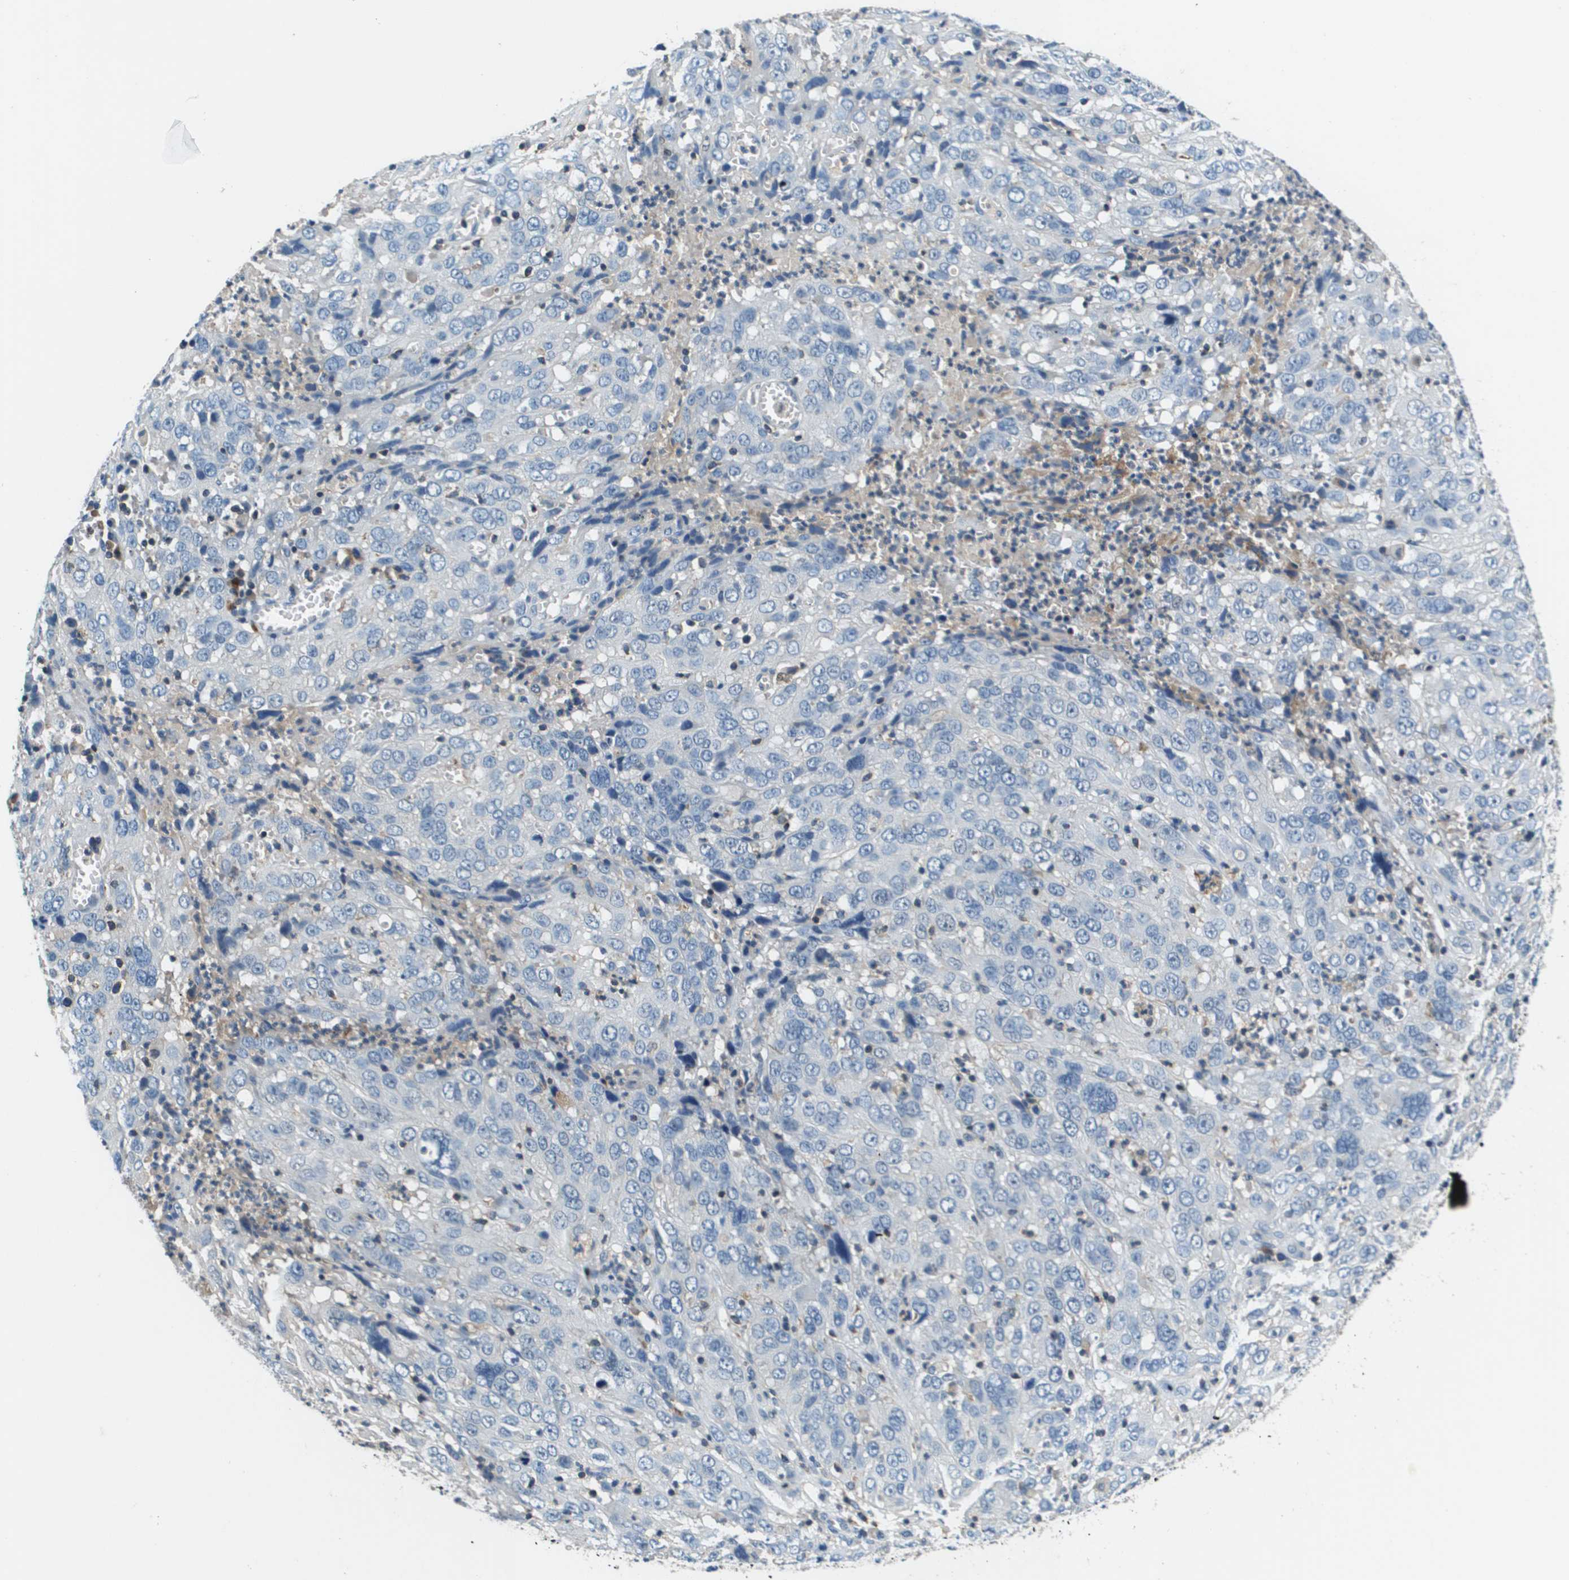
{"staining": {"intensity": "negative", "quantity": "none", "location": "none"}, "tissue": "cervical cancer", "cell_type": "Tumor cells", "image_type": "cancer", "snomed": [{"axis": "morphology", "description": "Squamous cell carcinoma, NOS"}, {"axis": "topography", "description": "Cervix"}], "caption": "This is an immunohistochemistry image of human cervical cancer. There is no expression in tumor cells.", "gene": "KCNQ5", "patient": {"sex": "female", "age": 32}}